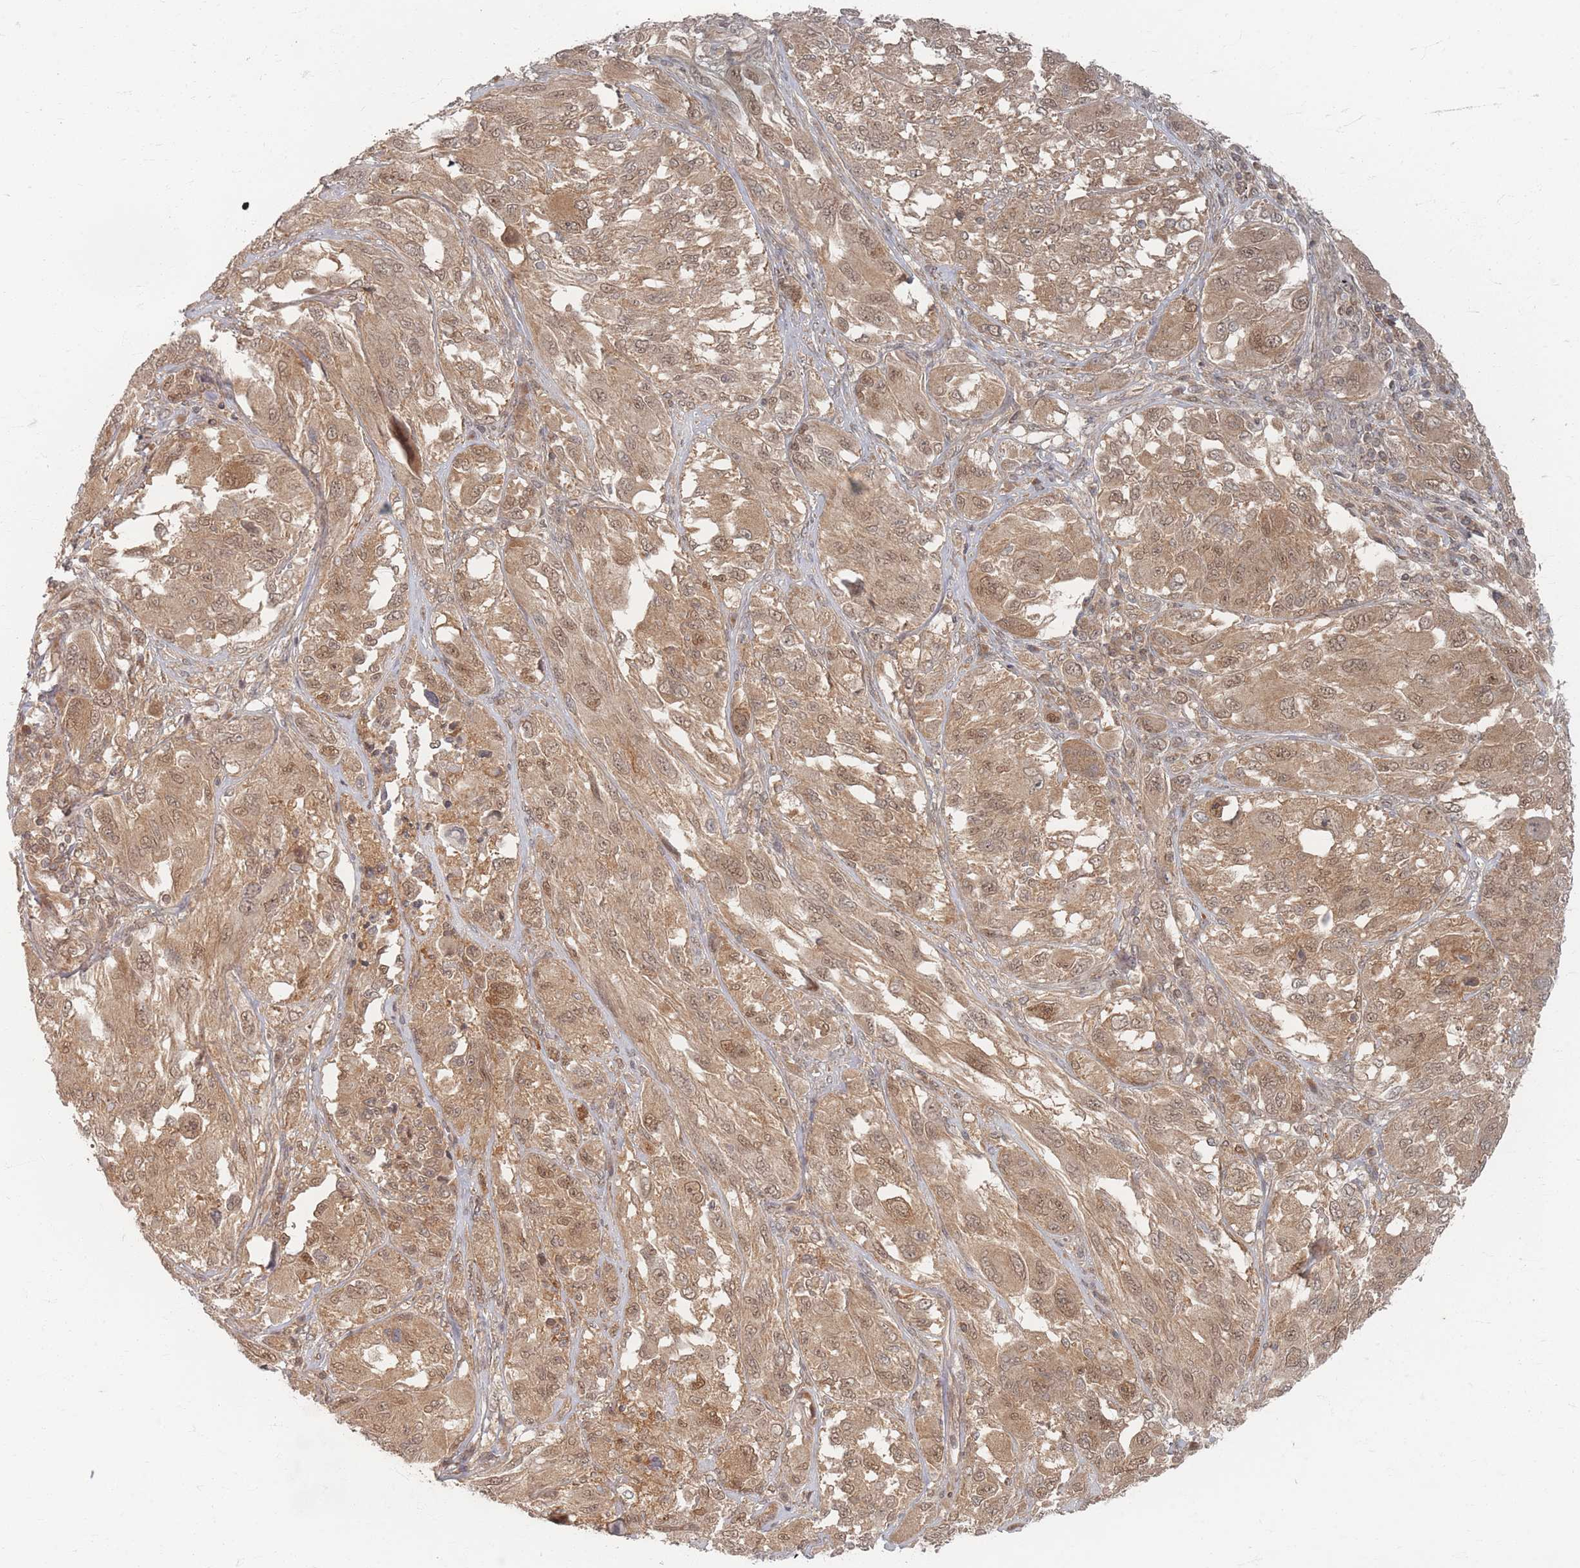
{"staining": {"intensity": "moderate", "quantity": ">75%", "location": "cytoplasmic/membranous,nuclear"}, "tissue": "melanoma", "cell_type": "Tumor cells", "image_type": "cancer", "snomed": [{"axis": "morphology", "description": "Malignant melanoma, NOS"}, {"axis": "topography", "description": "Skin"}], "caption": "A brown stain shows moderate cytoplasmic/membranous and nuclear positivity of a protein in human malignant melanoma tumor cells.", "gene": "PSMD9", "patient": {"sex": "female", "age": 91}}